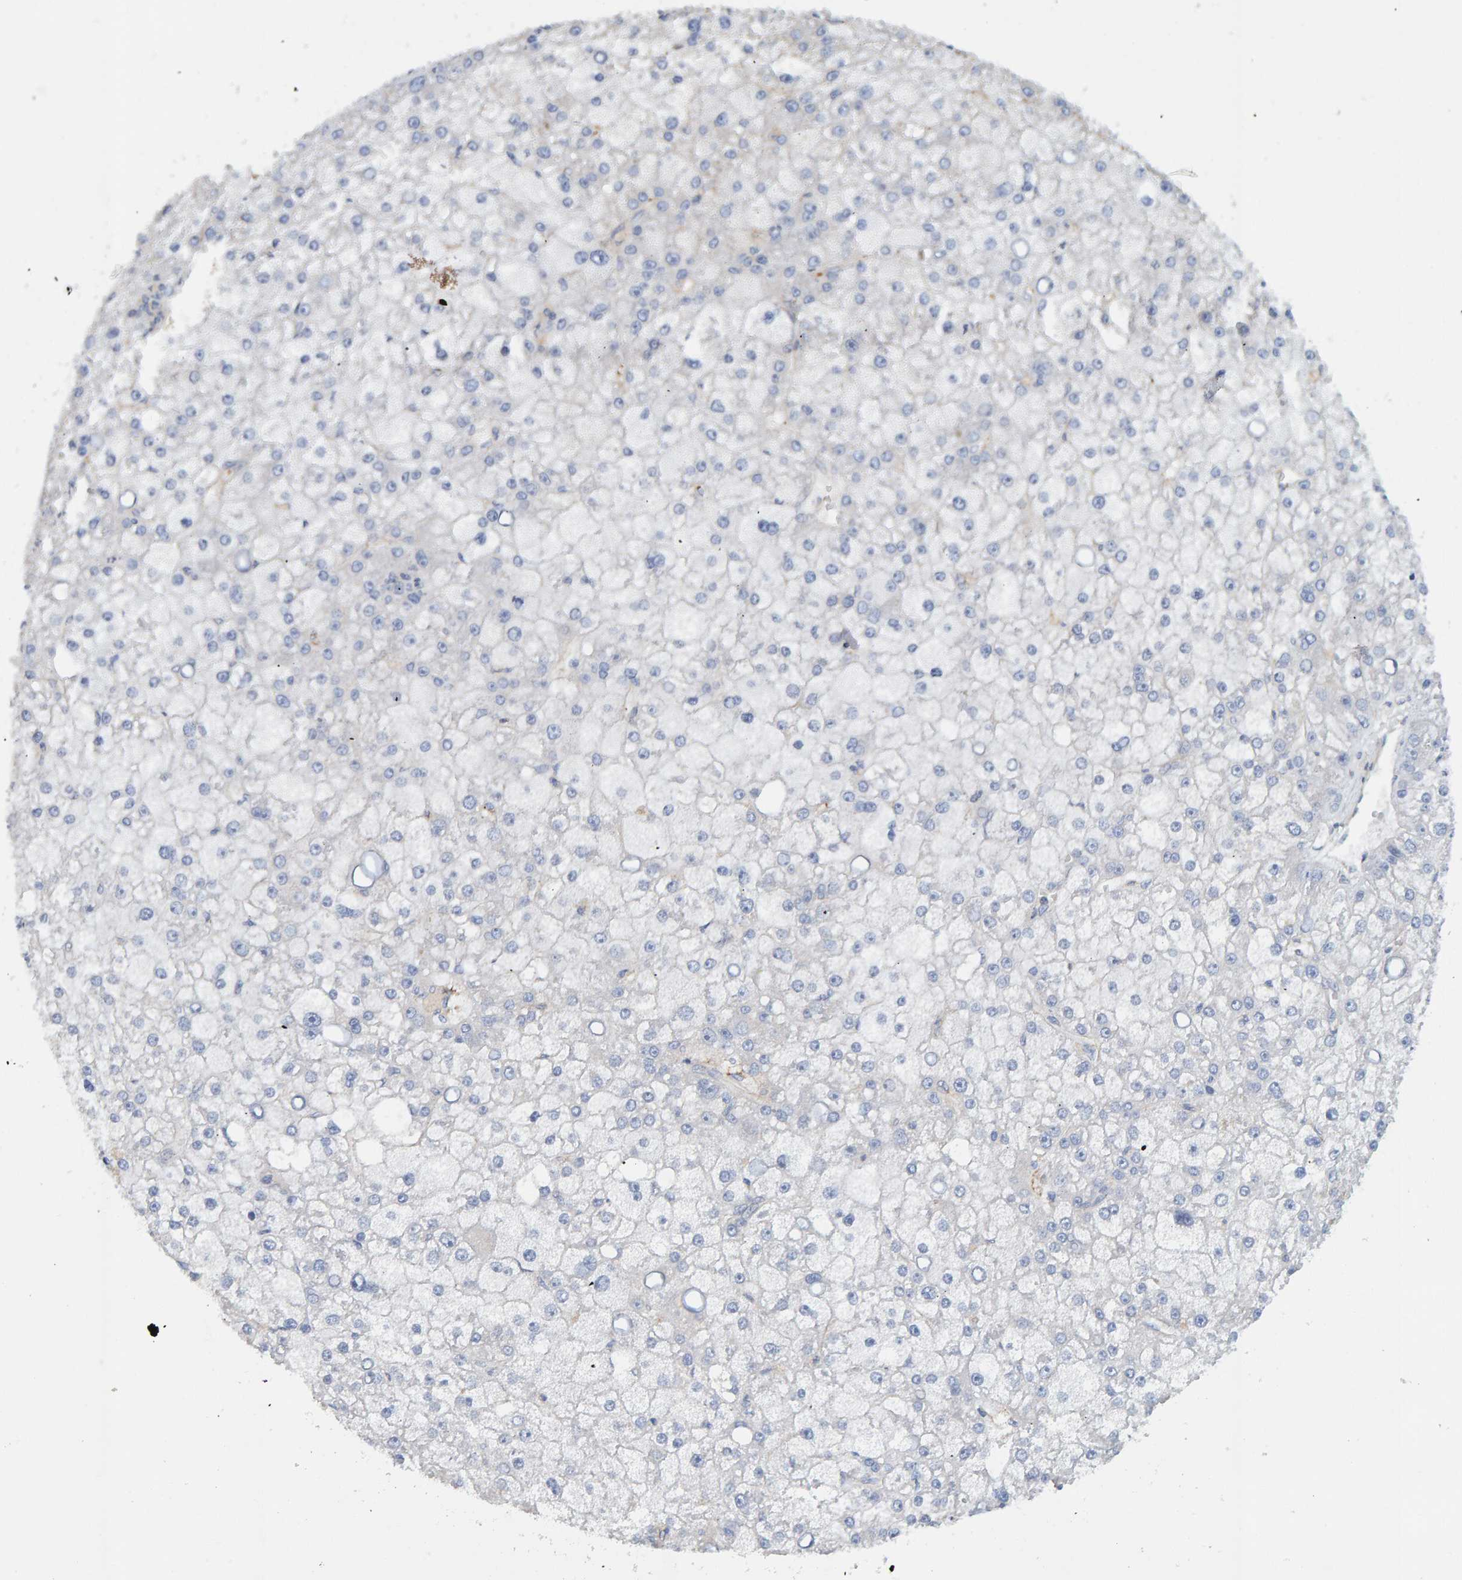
{"staining": {"intensity": "negative", "quantity": "none", "location": "none"}, "tissue": "liver cancer", "cell_type": "Tumor cells", "image_type": "cancer", "snomed": [{"axis": "morphology", "description": "Carcinoma, Hepatocellular, NOS"}, {"axis": "topography", "description": "Liver"}], "caption": "Immunohistochemical staining of human liver hepatocellular carcinoma demonstrates no significant expression in tumor cells. (IHC, brightfield microscopy, high magnification).", "gene": "RGP1", "patient": {"sex": "male", "age": 67}}